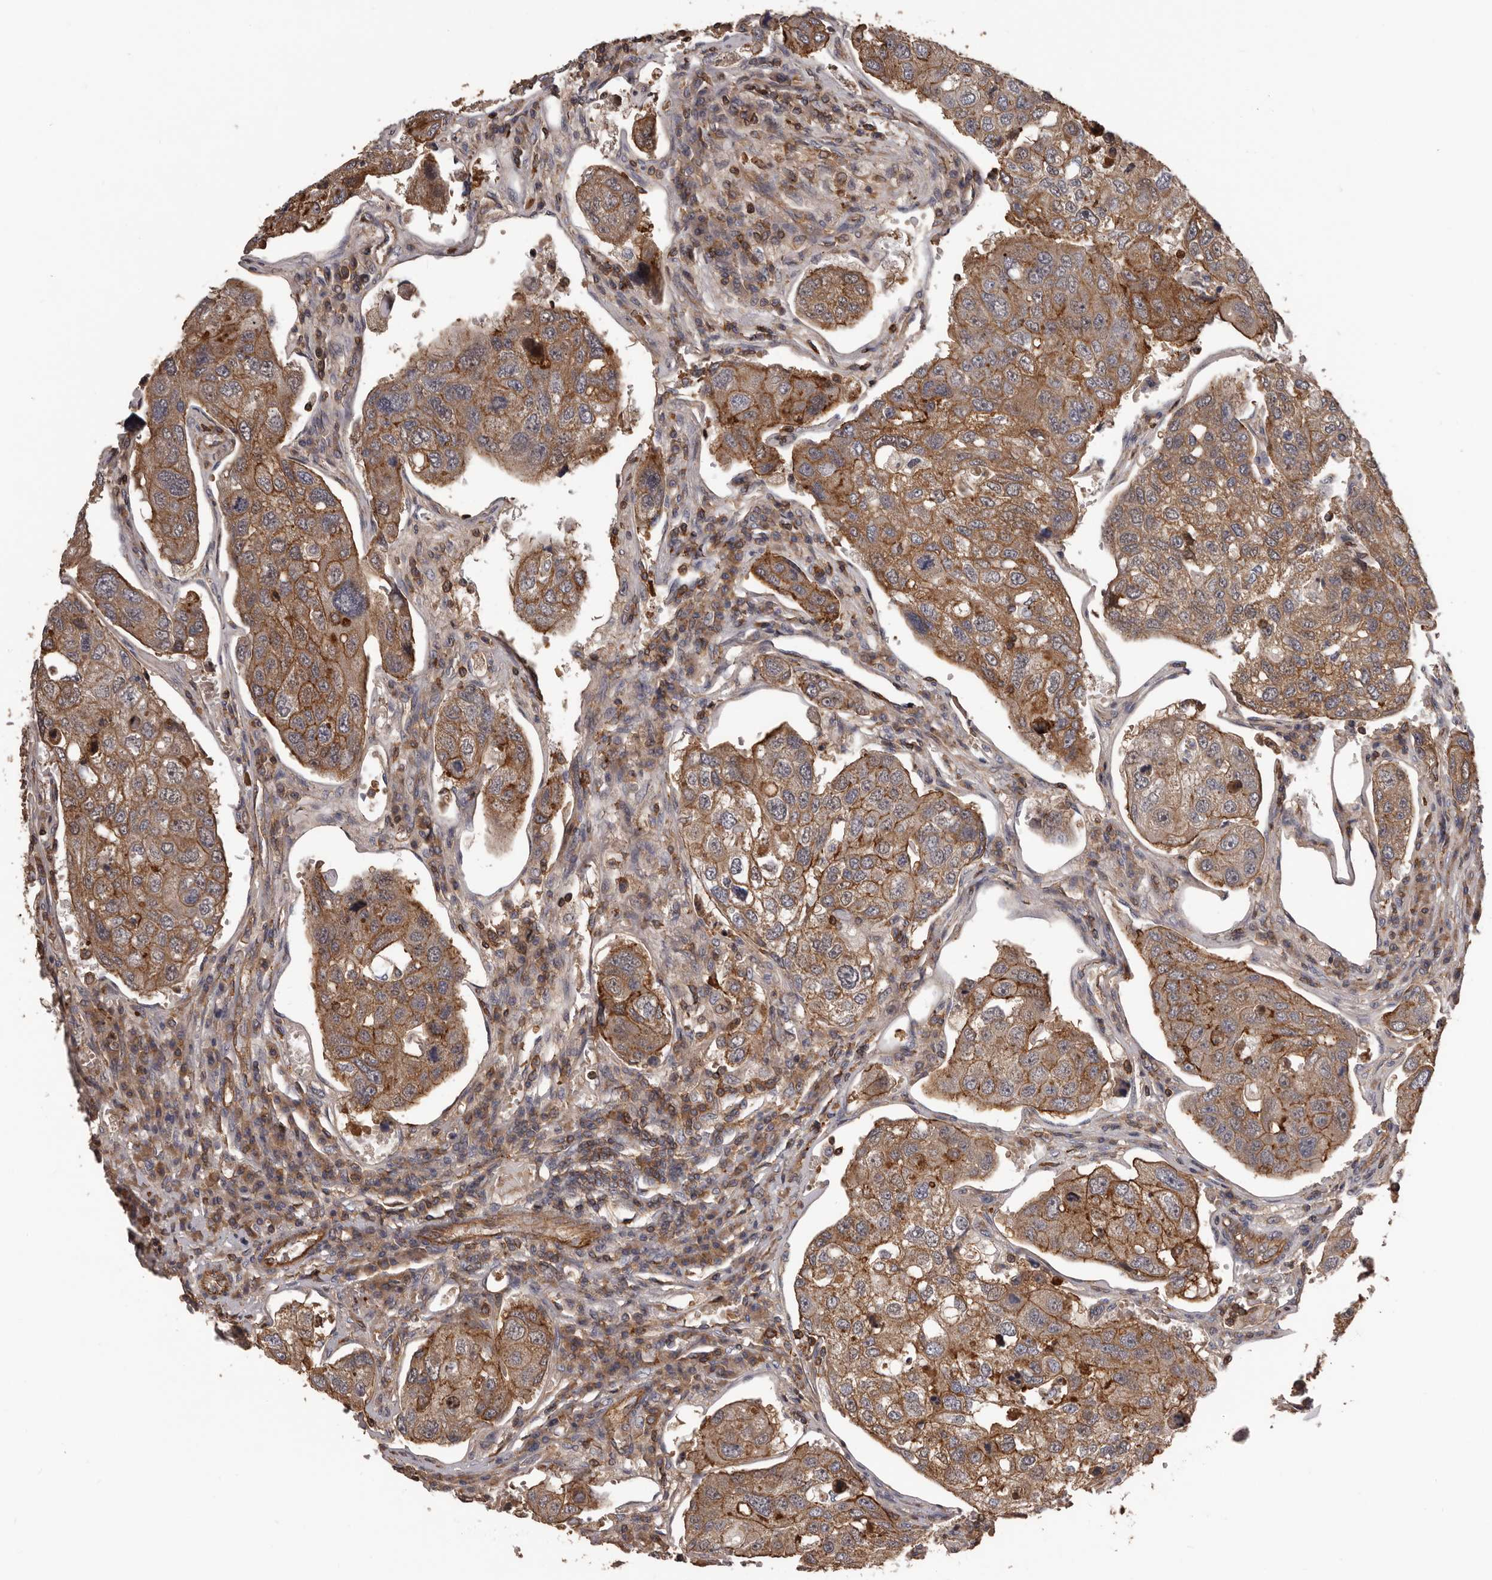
{"staining": {"intensity": "moderate", "quantity": ">75%", "location": "cytoplasmic/membranous"}, "tissue": "urothelial cancer", "cell_type": "Tumor cells", "image_type": "cancer", "snomed": [{"axis": "morphology", "description": "Urothelial carcinoma, High grade"}, {"axis": "topography", "description": "Lymph node"}, {"axis": "topography", "description": "Urinary bladder"}], "caption": "Tumor cells demonstrate moderate cytoplasmic/membranous expression in approximately >75% of cells in urothelial cancer. The staining was performed using DAB to visualize the protein expression in brown, while the nuclei were stained in blue with hematoxylin (Magnification: 20x).", "gene": "PNRC2", "patient": {"sex": "male", "age": 51}}